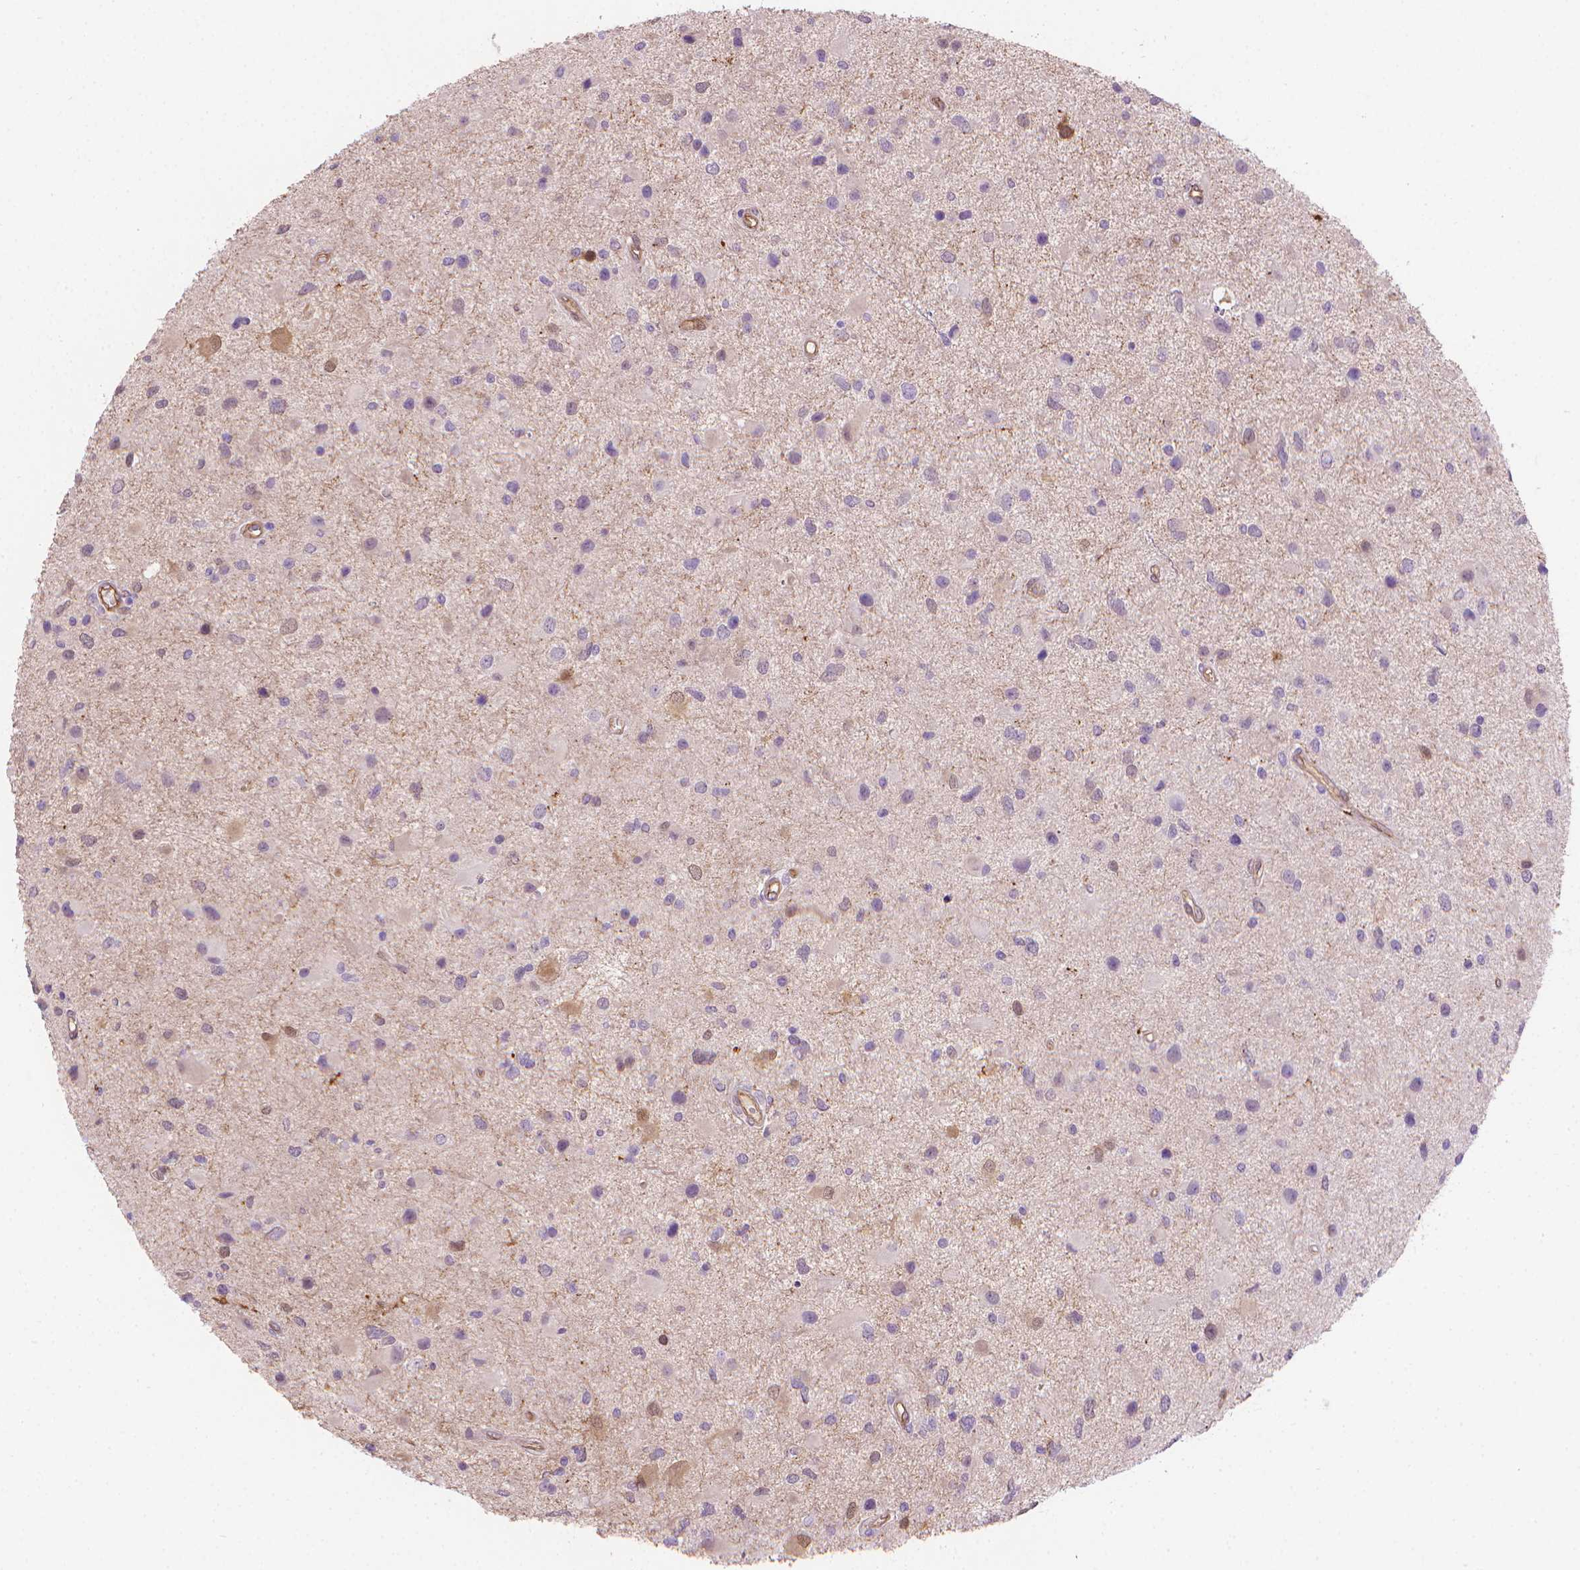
{"staining": {"intensity": "negative", "quantity": "none", "location": "none"}, "tissue": "glioma", "cell_type": "Tumor cells", "image_type": "cancer", "snomed": [{"axis": "morphology", "description": "Glioma, malignant, Low grade"}, {"axis": "topography", "description": "Brain"}], "caption": "Immunohistochemistry of malignant glioma (low-grade) shows no expression in tumor cells. (DAB (3,3'-diaminobenzidine) IHC with hematoxylin counter stain).", "gene": "CLIC4", "patient": {"sex": "female", "age": 32}}